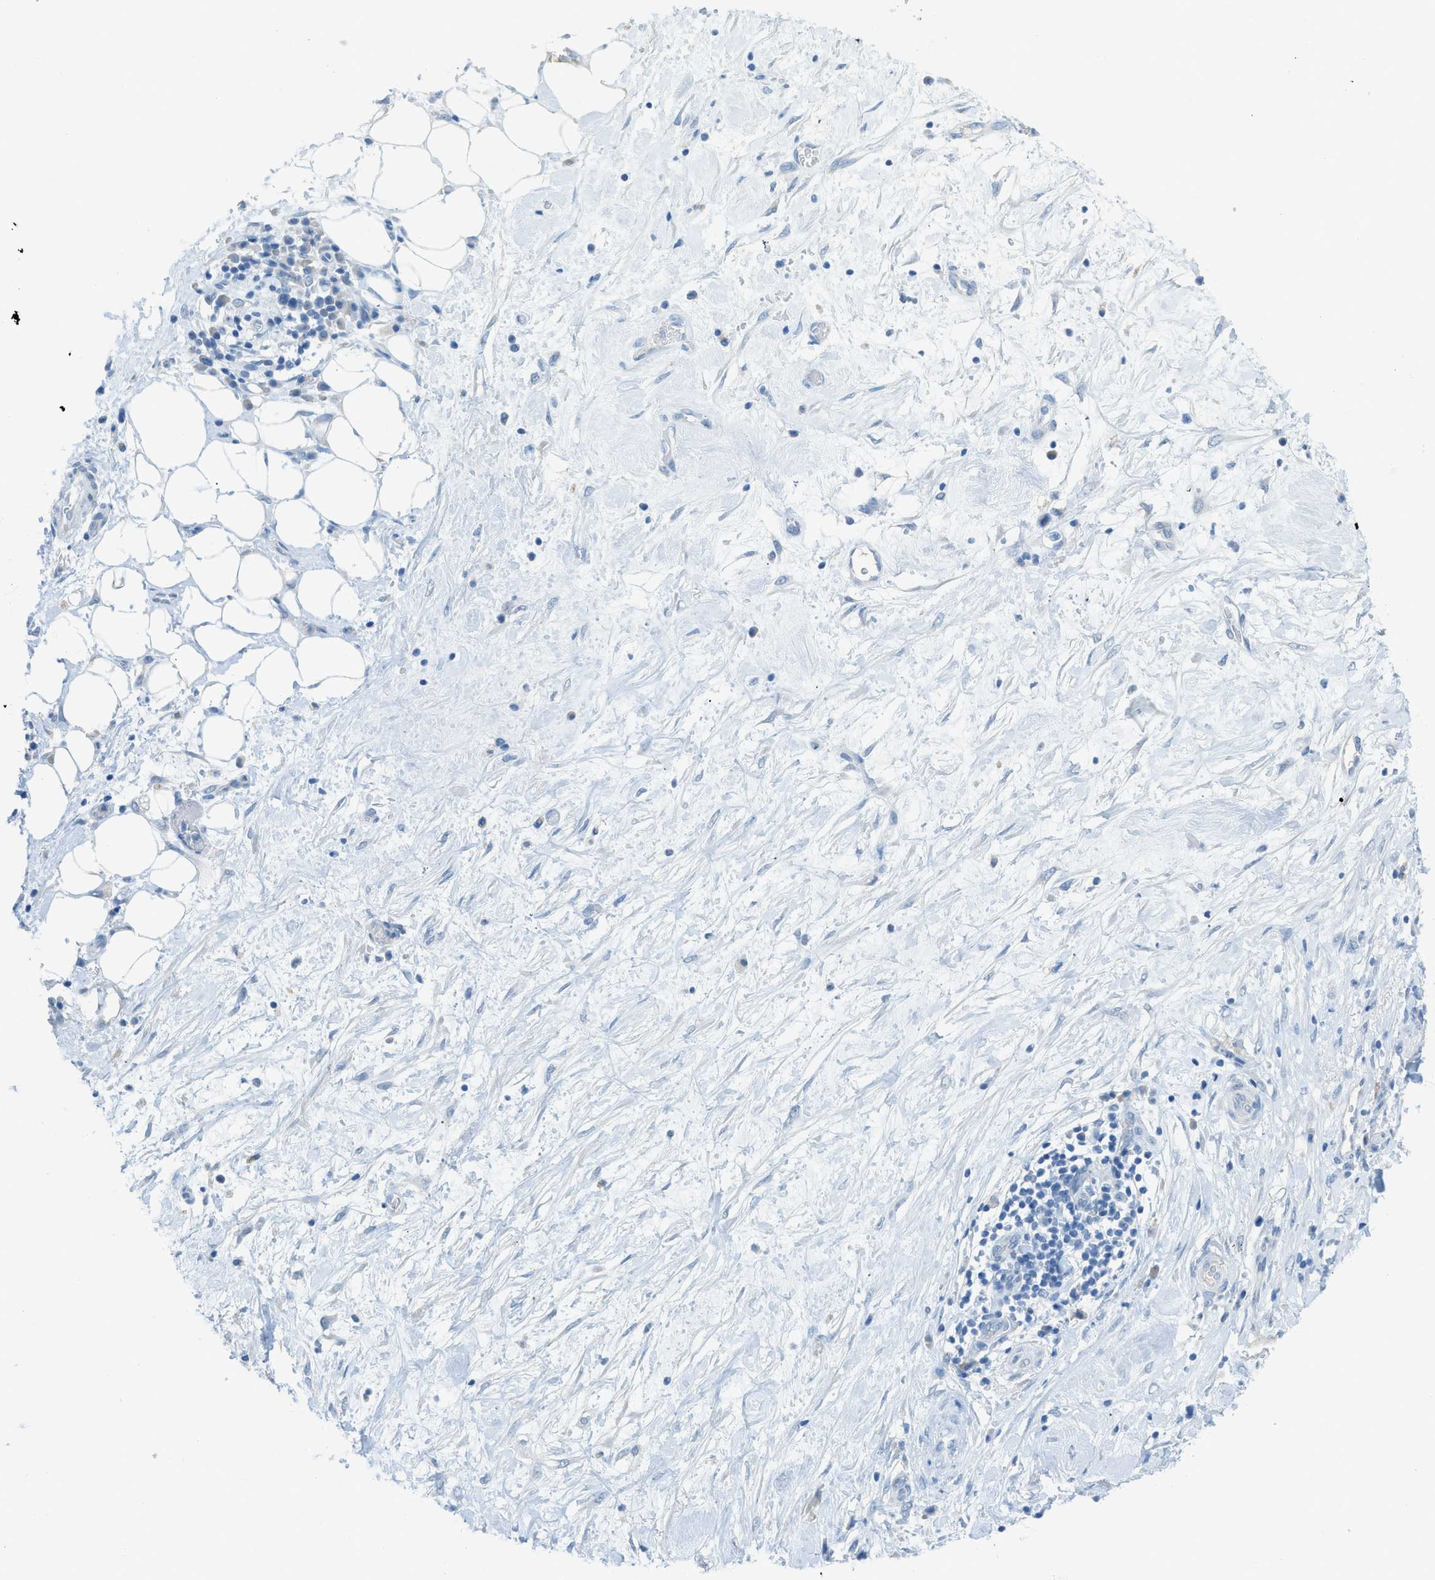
{"staining": {"intensity": "negative", "quantity": "none", "location": "none"}, "tissue": "pancreatic cancer", "cell_type": "Tumor cells", "image_type": "cancer", "snomed": [{"axis": "morphology", "description": "Adenocarcinoma, NOS"}, {"axis": "topography", "description": "Pancreas"}], "caption": "The micrograph reveals no staining of tumor cells in pancreatic adenocarcinoma.", "gene": "ACAN", "patient": {"sex": "female", "age": 78}}